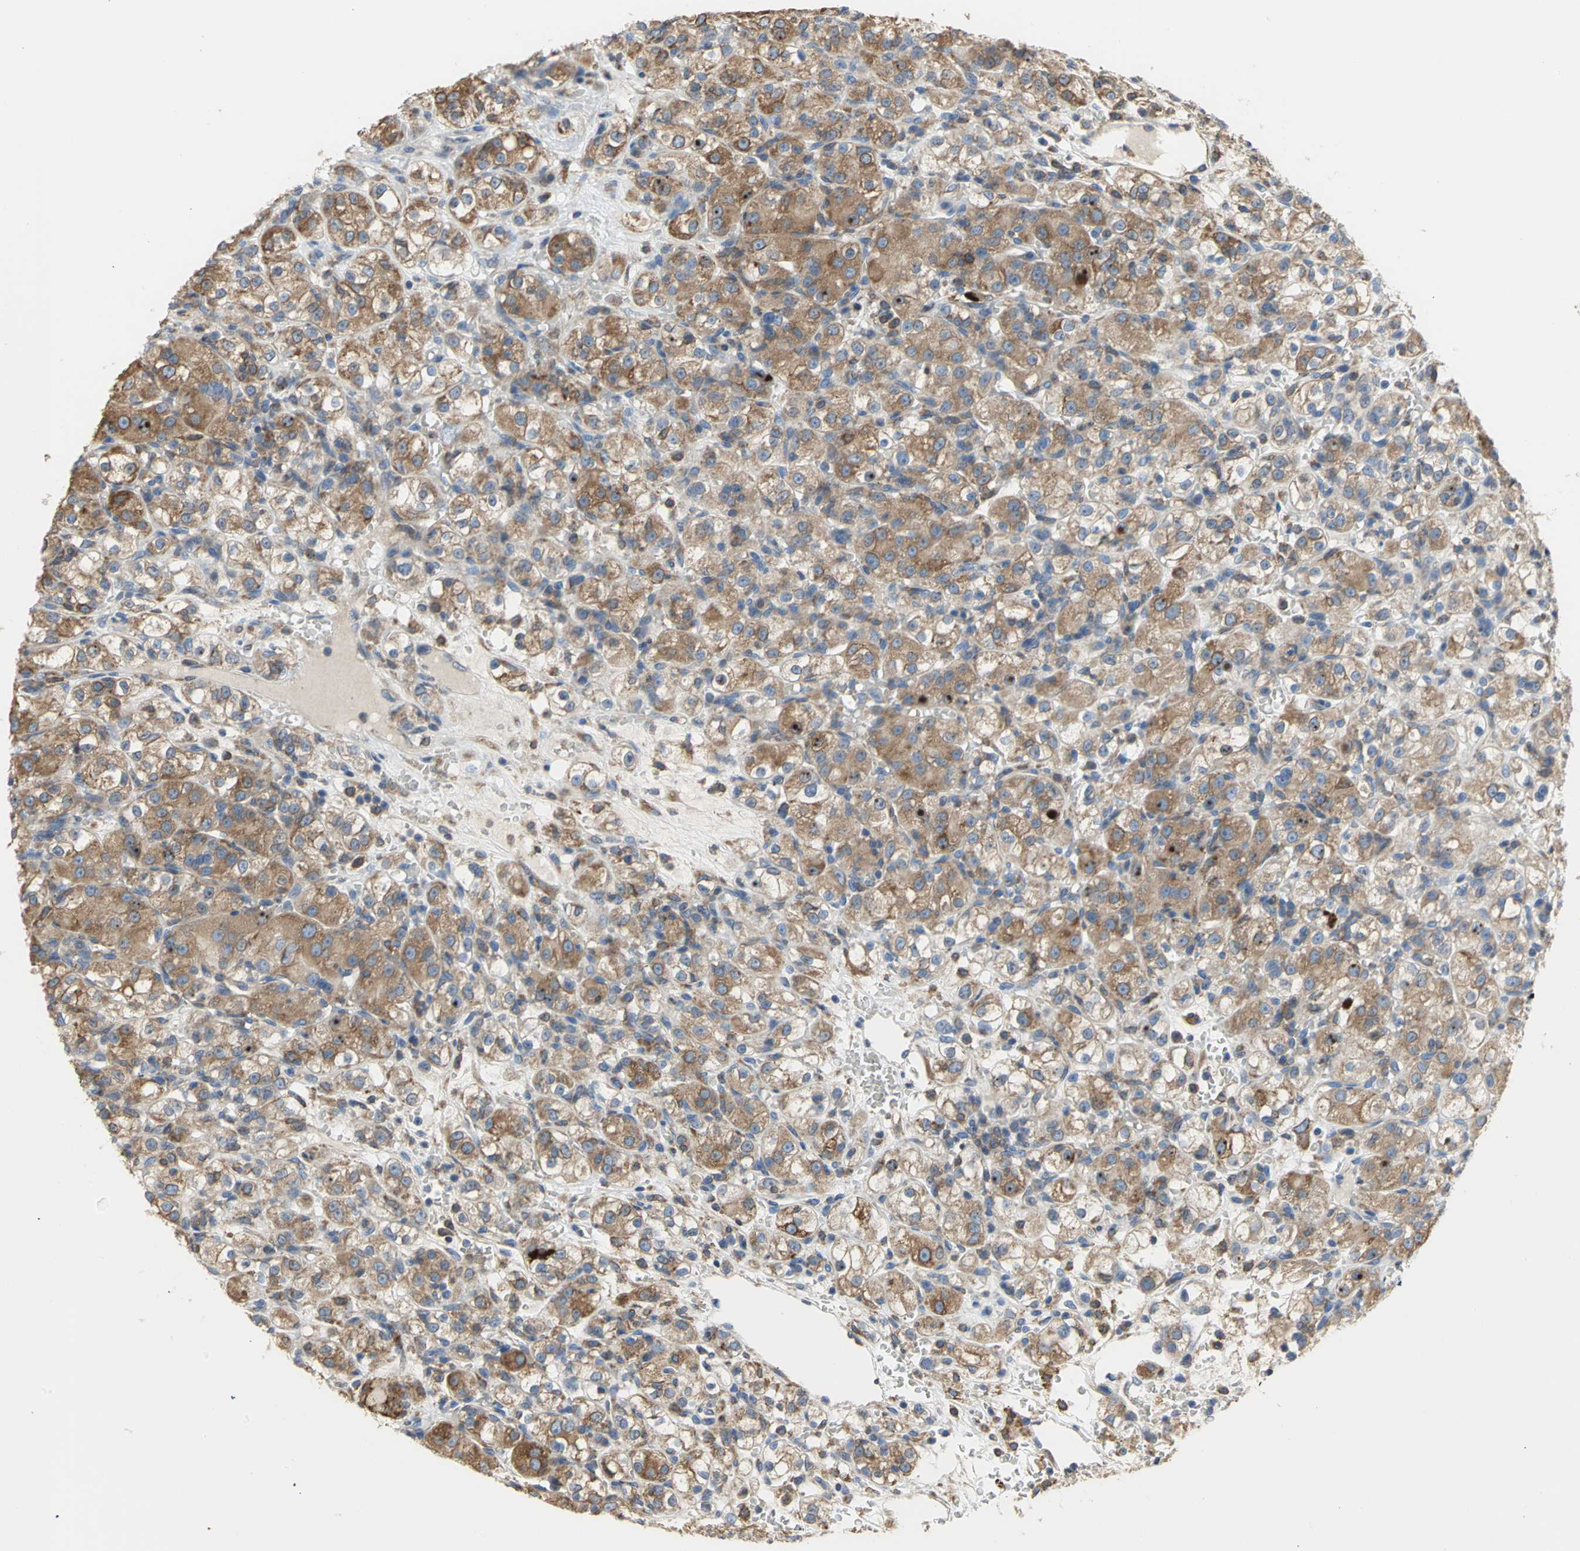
{"staining": {"intensity": "strong", "quantity": ">75%", "location": "cytoplasmic/membranous"}, "tissue": "renal cancer", "cell_type": "Tumor cells", "image_type": "cancer", "snomed": [{"axis": "morphology", "description": "Normal tissue, NOS"}, {"axis": "morphology", "description": "Adenocarcinoma, NOS"}, {"axis": "topography", "description": "Kidney"}], "caption": "Immunohistochemistry (IHC) photomicrograph of neoplastic tissue: human renal cancer (adenocarcinoma) stained using immunohistochemistry (IHC) exhibits high levels of strong protein expression localized specifically in the cytoplasmic/membranous of tumor cells, appearing as a cytoplasmic/membranous brown color.", "gene": "SDF2L1", "patient": {"sex": "male", "age": 61}}